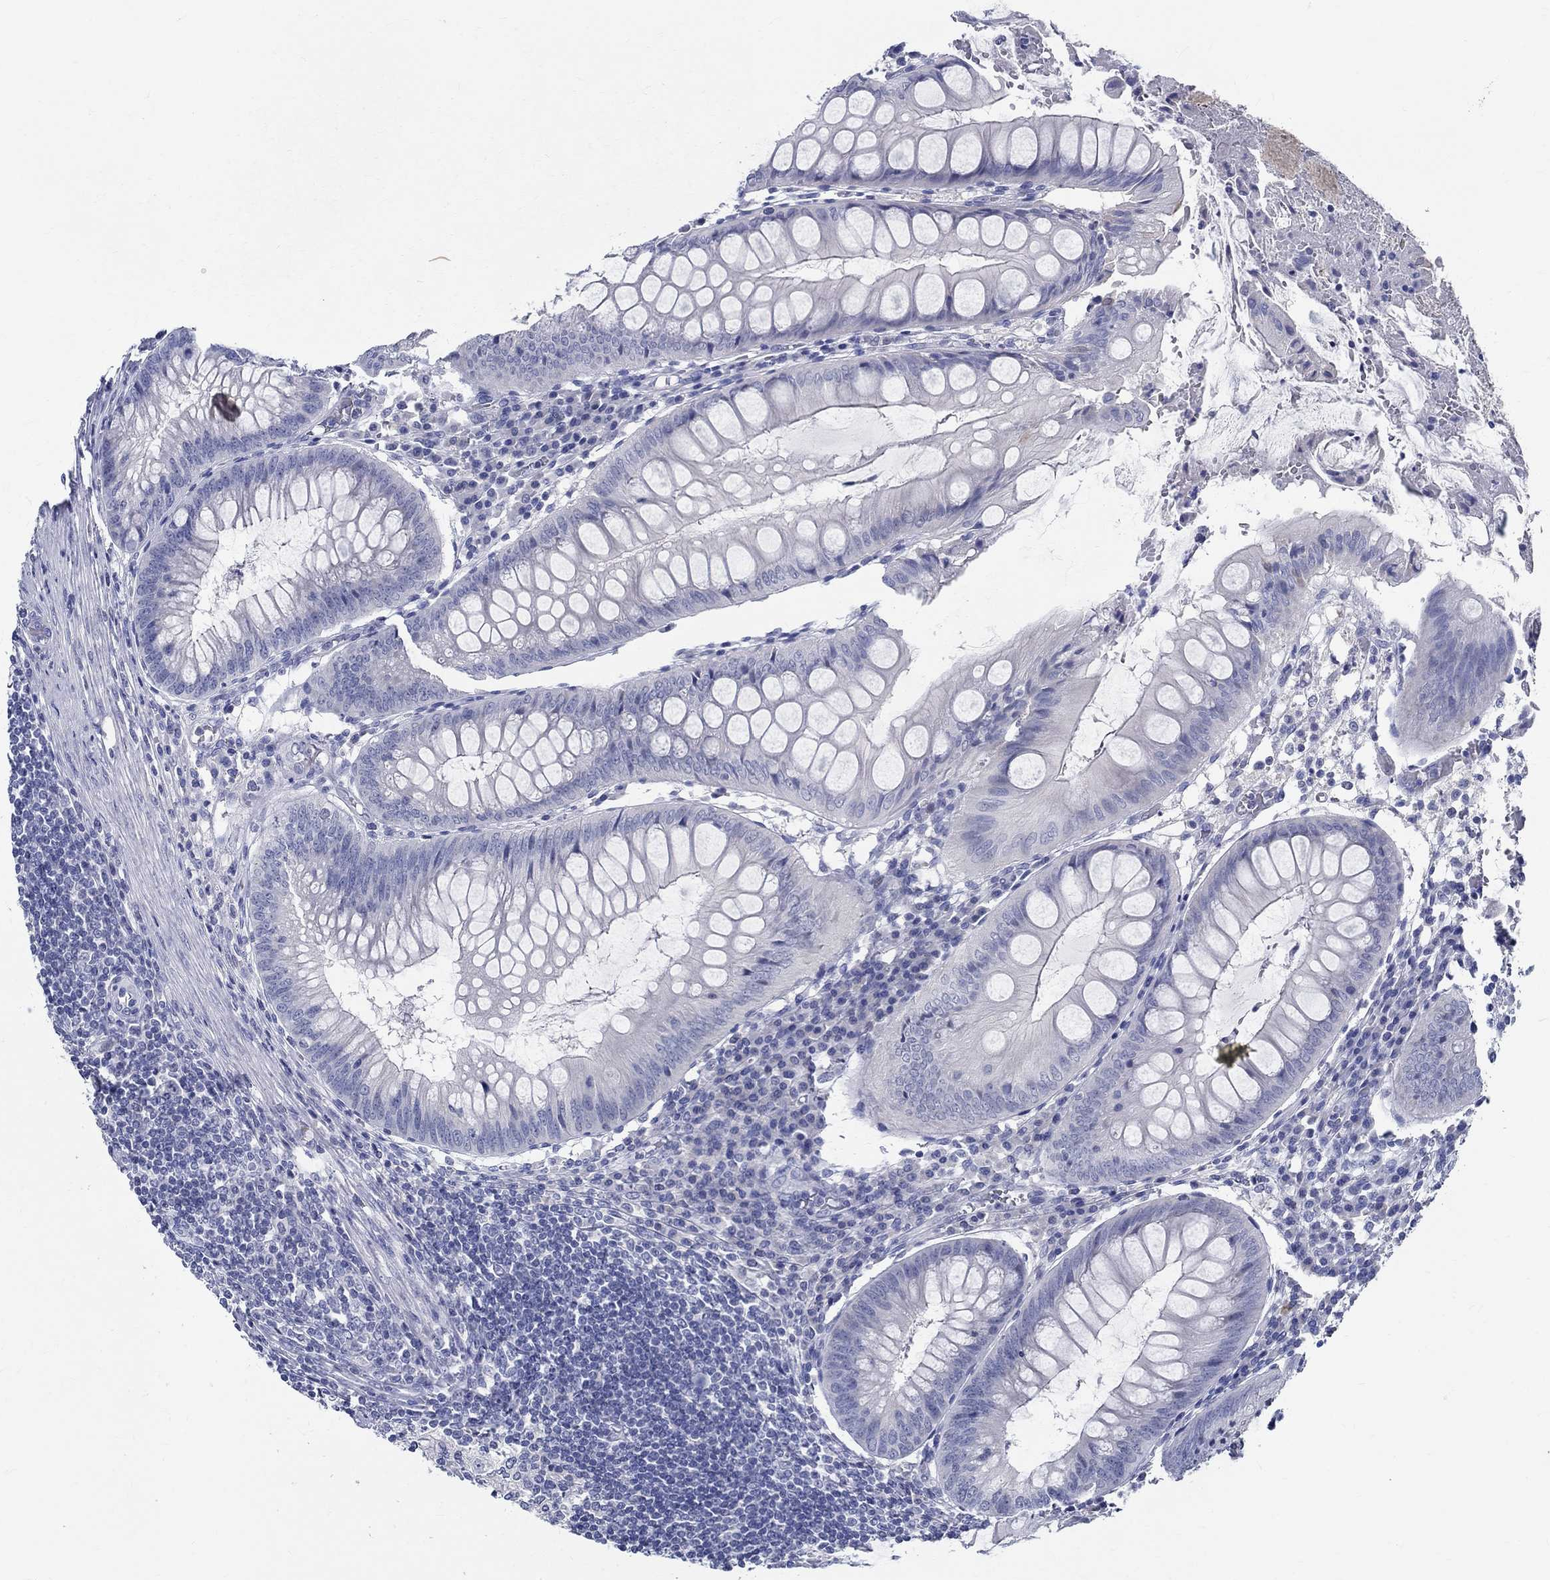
{"staining": {"intensity": "negative", "quantity": "none", "location": "none"}, "tissue": "appendix", "cell_type": "Glandular cells", "image_type": "normal", "snomed": [{"axis": "morphology", "description": "Normal tissue, NOS"}, {"axis": "morphology", "description": "Inflammation, NOS"}, {"axis": "topography", "description": "Appendix"}], "caption": "Histopathology image shows no significant protein staining in glandular cells of benign appendix.", "gene": "CETN1", "patient": {"sex": "male", "age": 16}}